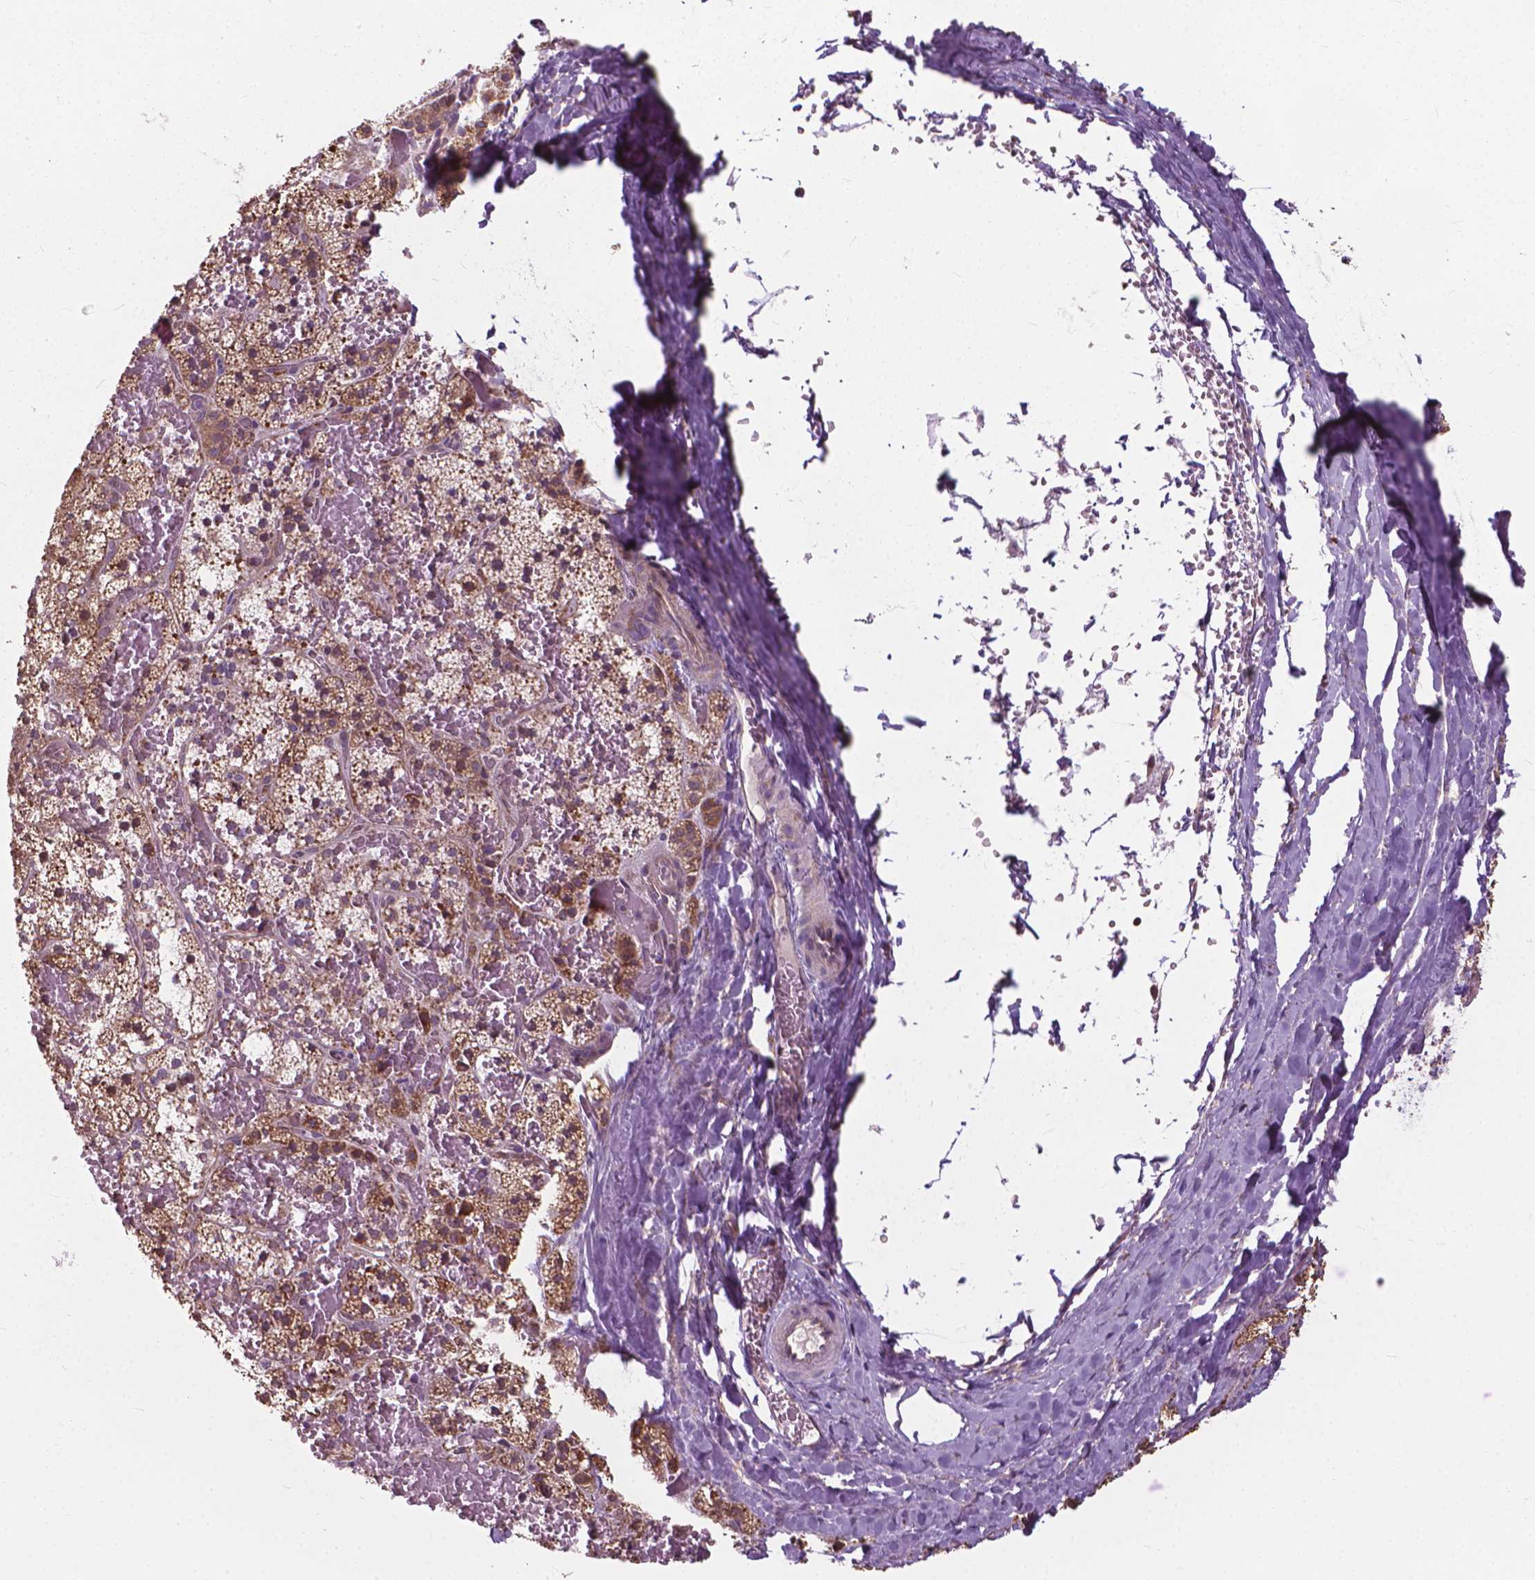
{"staining": {"intensity": "moderate", "quantity": ">75%", "location": "cytoplasmic/membranous"}, "tissue": "adrenal gland", "cell_type": "Glandular cells", "image_type": "normal", "snomed": [{"axis": "morphology", "description": "Normal tissue, NOS"}, {"axis": "topography", "description": "Adrenal gland"}], "caption": "Benign adrenal gland exhibits moderate cytoplasmic/membranous positivity in approximately >75% of glandular cells (IHC, brightfield microscopy, high magnification)..", "gene": "NUDT1", "patient": {"sex": "male", "age": 53}}